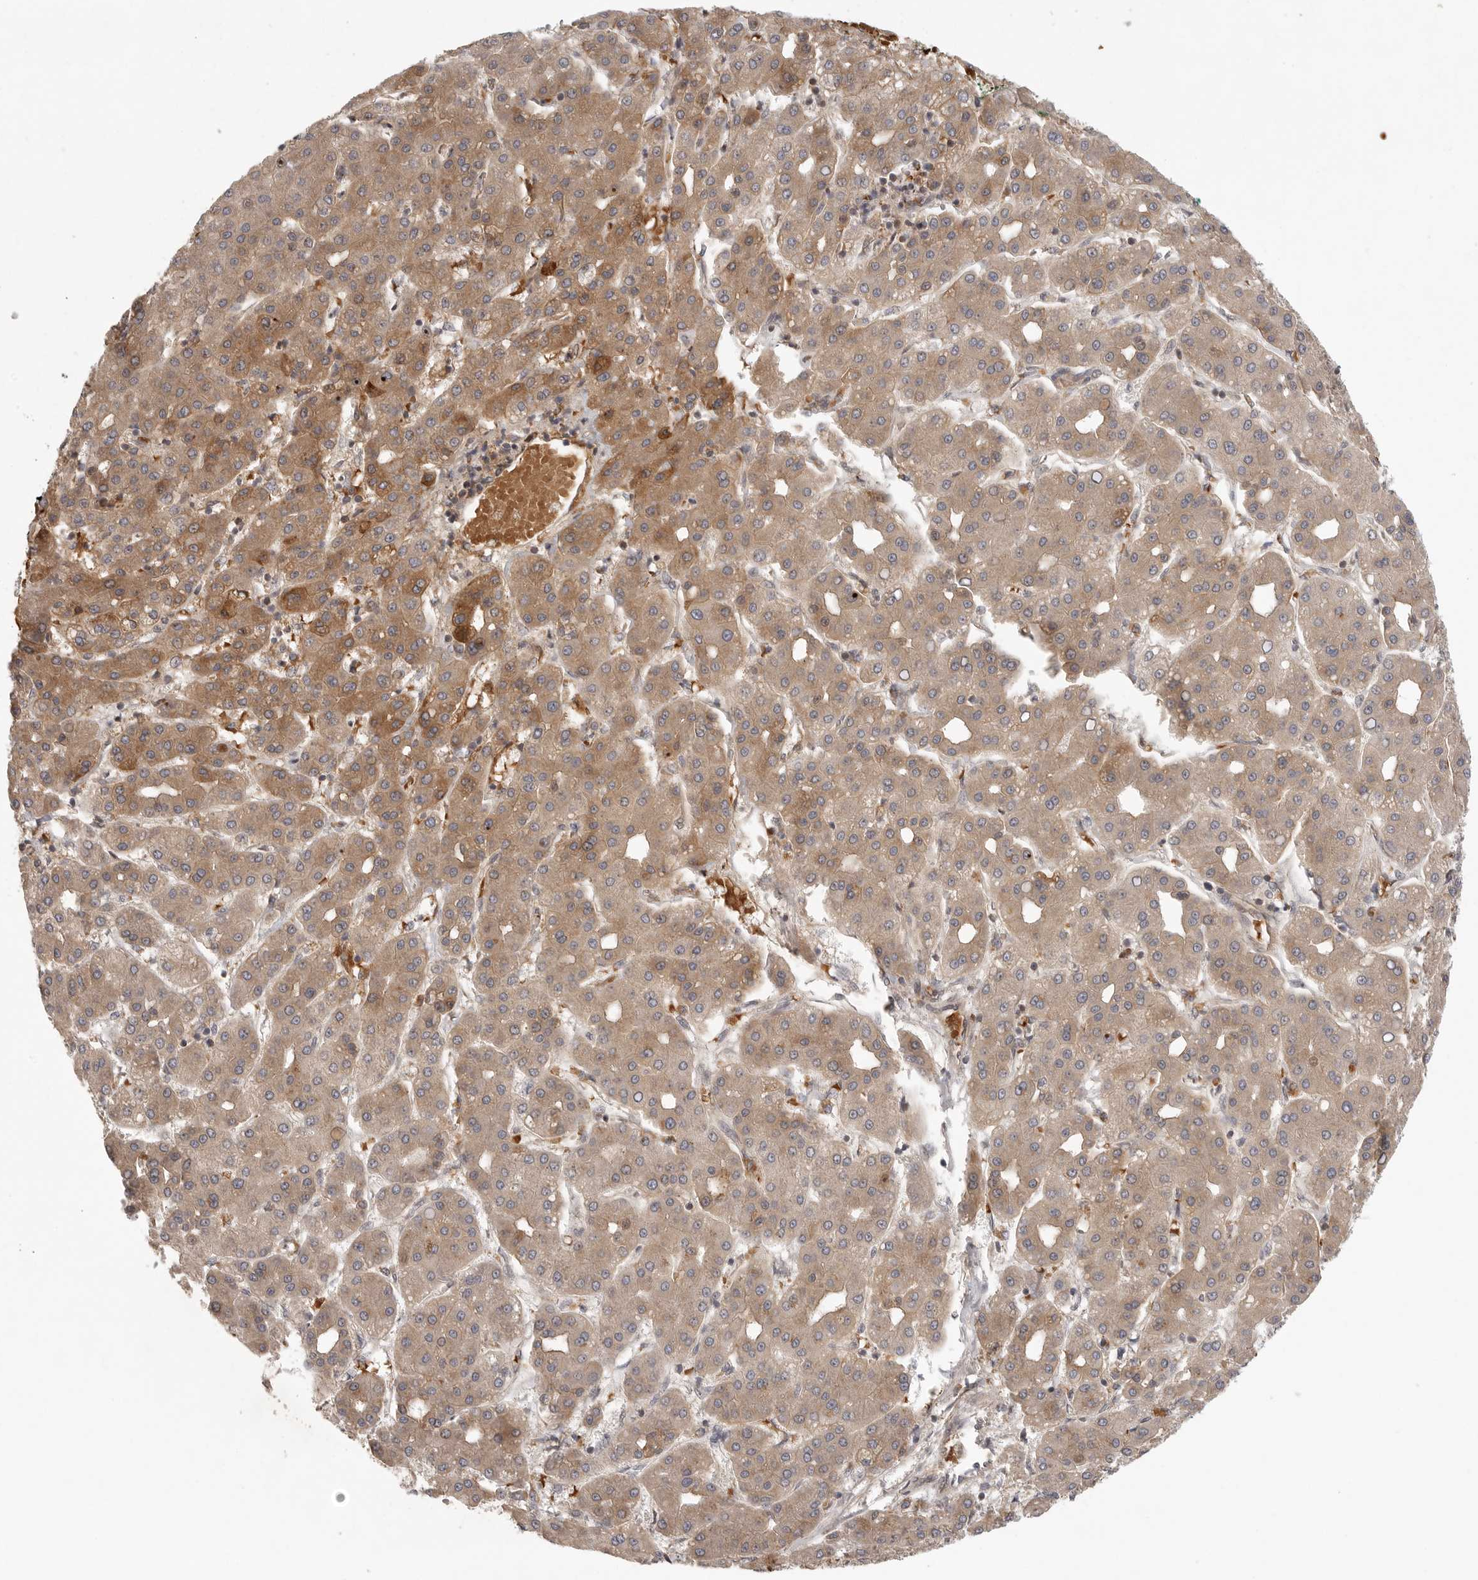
{"staining": {"intensity": "moderate", "quantity": ">75%", "location": "cytoplasmic/membranous"}, "tissue": "liver cancer", "cell_type": "Tumor cells", "image_type": "cancer", "snomed": [{"axis": "morphology", "description": "Carcinoma, Hepatocellular, NOS"}, {"axis": "topography", "description": "Liver"}], "caption": "This is an image of IHC staining of liver cancer (hepatocellular carcinoma), which shows moderate expression in the cytoplasmic/membranous of tumor cells.", "gene": "CCPG1", "patient": {"sex": "male", "age": 65}}